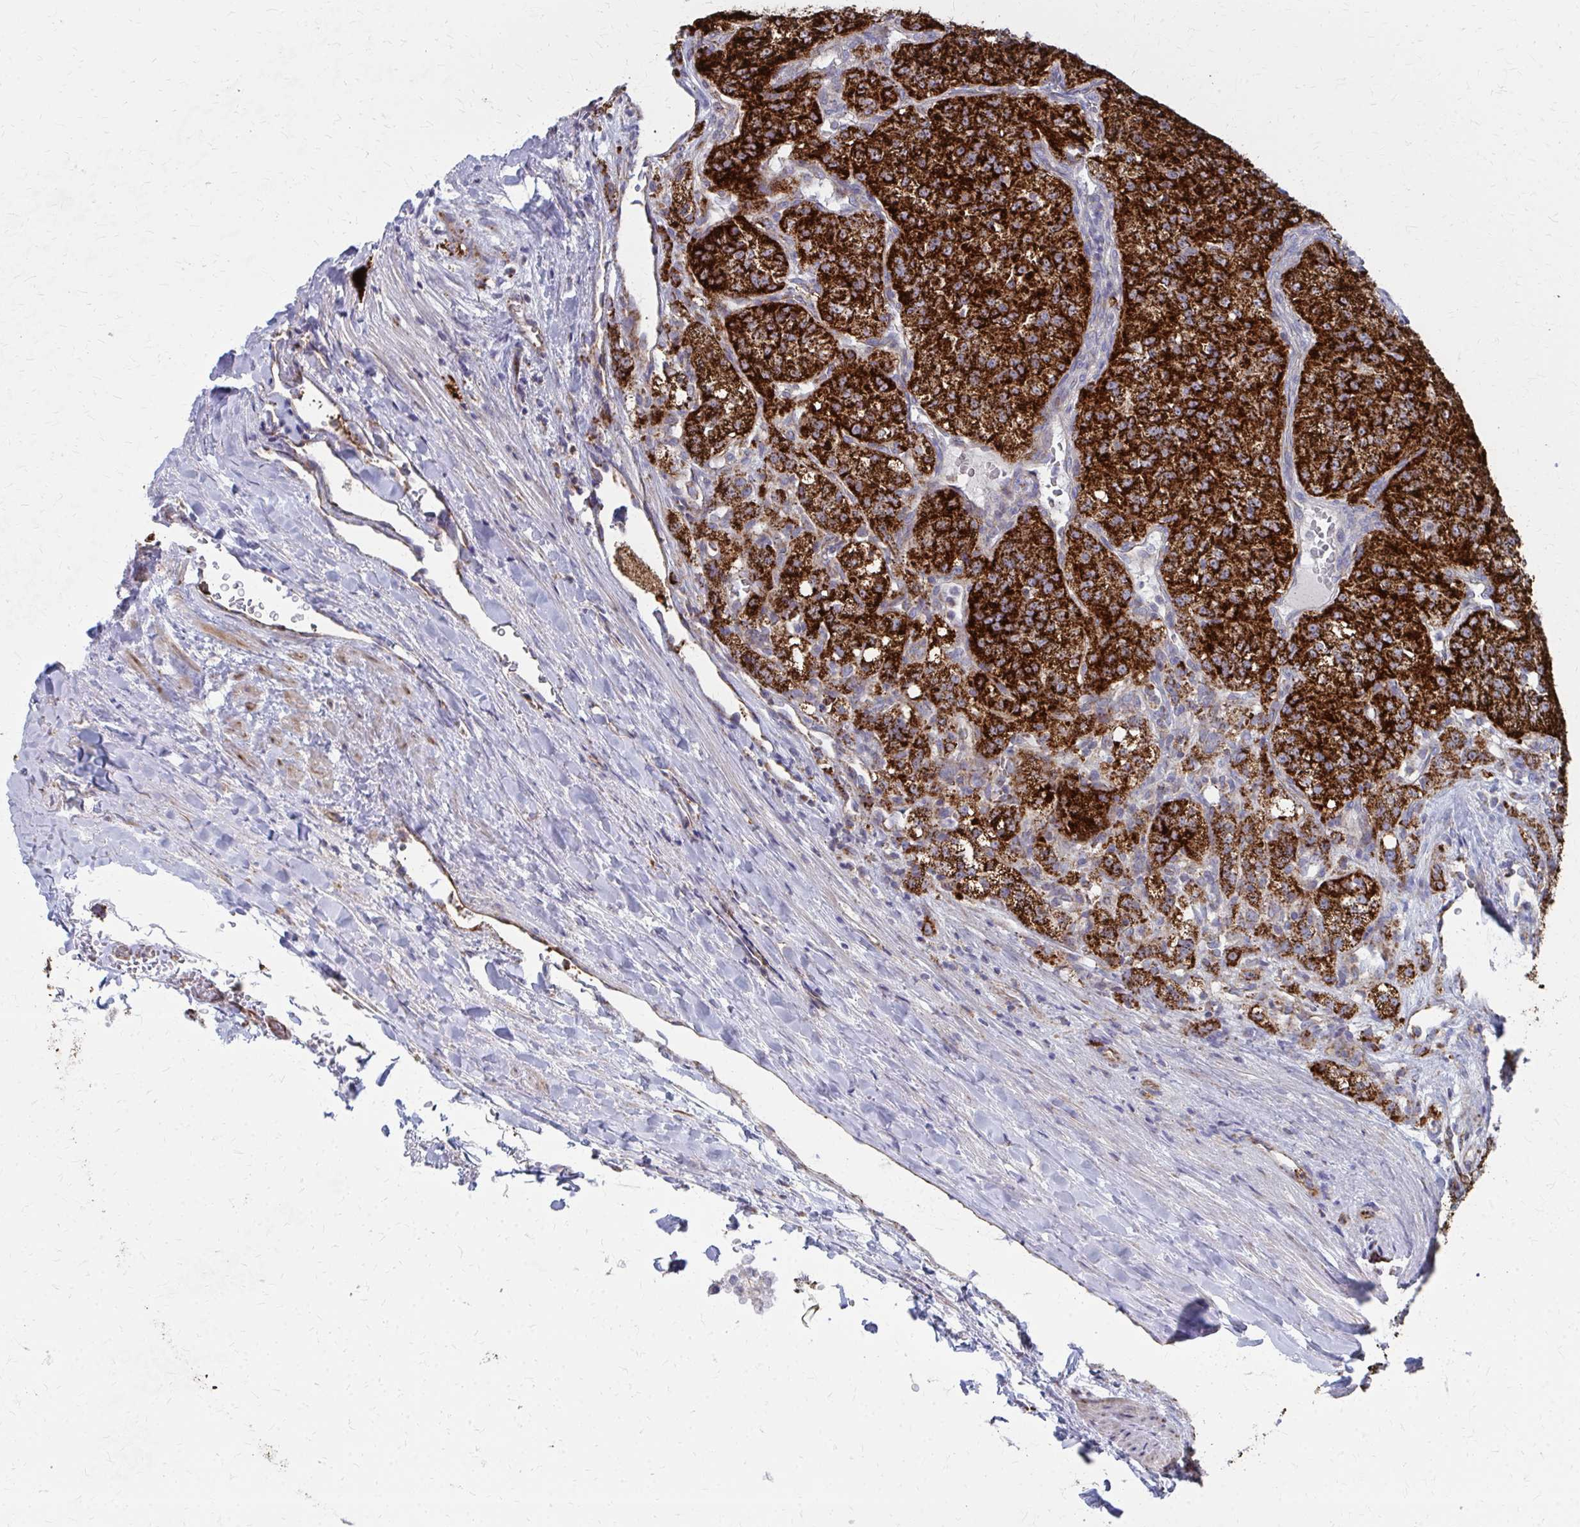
{"staining": {"intensity": "strong", "quantity": ">75%", "location": "cytoplasmic/membranous"}, "tissue": "renal cancer", "cell_type": "Tumor cells", "image_type": "cancer", "snomed": [{"axis": "morphology", "description": "Adenocarcinoma, NOS"}, {"axis": "topography", "description": "Kidney"}], "caption": "This is a histology image of IHC staining of renal cancer (adenocarcinoma), which shows strong positivity in the cytoplasmic/membranous of tumor cells.", "gene": "FAHD1", "patient": {"sex": "female", "age": 63}}